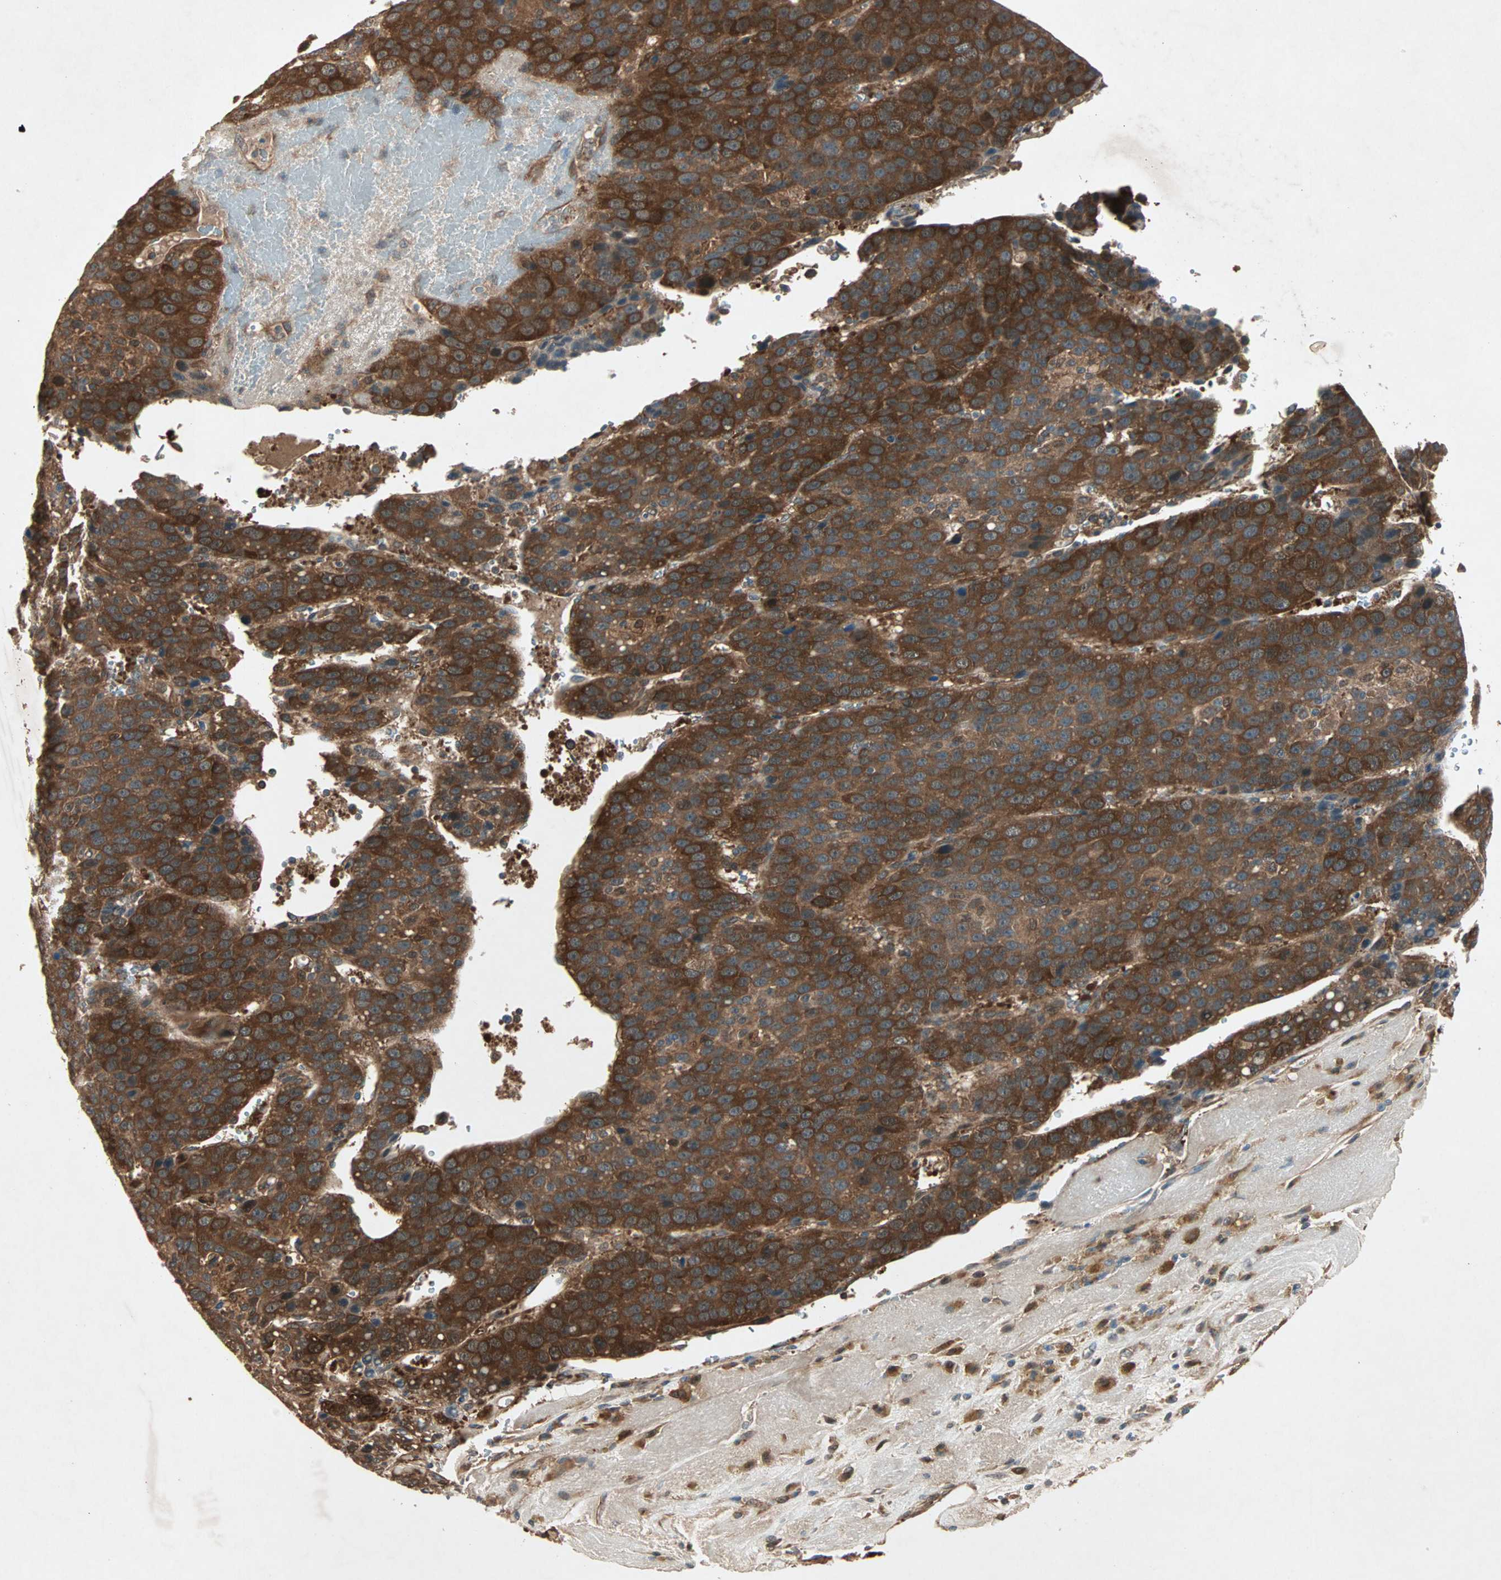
{"staining": {"intensity": "strong", "quantity": ">75%", "location": "cytoplasmic/membranous"}, "tissue": "liver cancer", "cell_type": "Tumor cells", "image_type": "cancer", "snomed": [{"axis": "morphology", "description": "Carcinoma, Hepatocellular, NOS"}, {"axis": "topography", "description": "Liver"}], "caption": "Protein expression analysis of human hepatocellular carcinoma (liver) reveals strong cytoplasmic/membranous staining in approximately >75% of tumor cells.", "gene": "SDSL", "patient": {"sex": "female", "age": 53}}